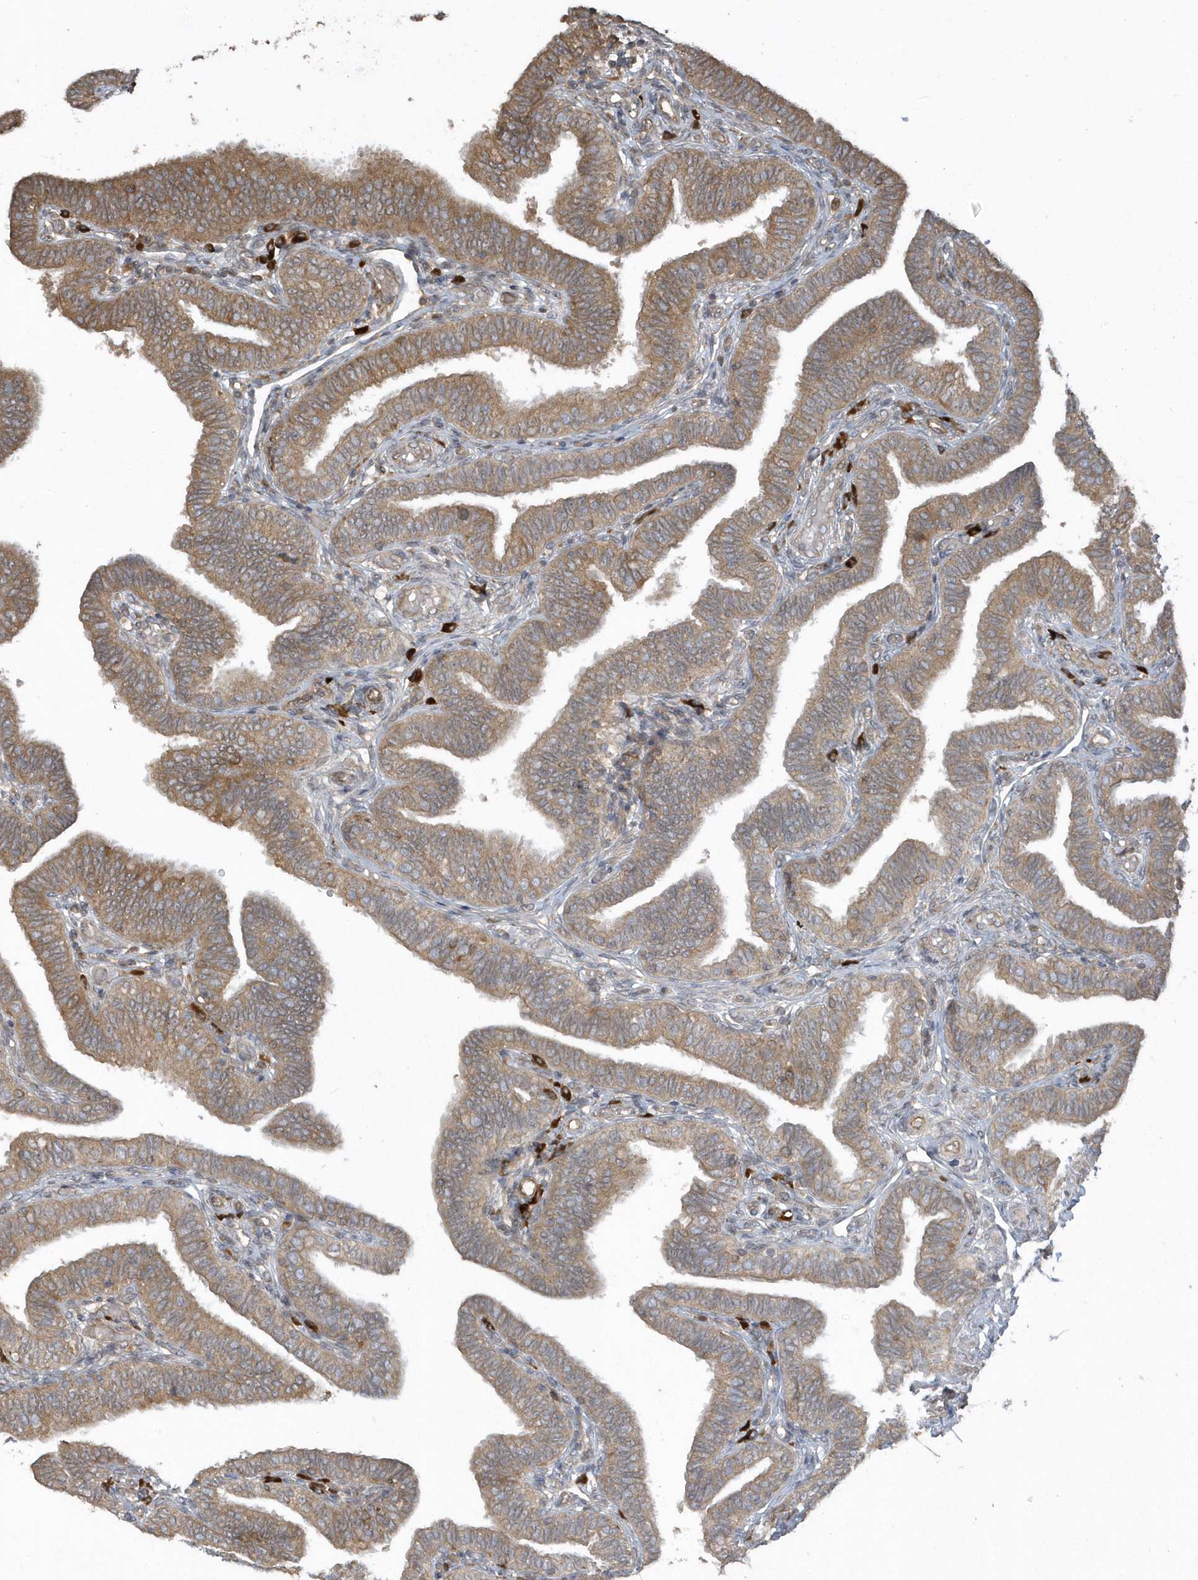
{"staining": {"intensity": "moderate", "quantity": ">75%", "location": "cytoplasmic/membranous"}, "tissue": "fallopian tube", "cell_type": "Glandular cells", "image_type": "normal", "snomed": [{"axis": "morphology", "description": "Normal tissue, NOS"}, {"axis": "topography", "description": "Fallopian tube"}], "caption": "IHC histopathology image of unremarkable human fallopian tube stained for a protein (brown), which exhibits medium levels of moderate cytoplasmic/membranous positivity in approximately >75% of glandular cells.", "gene": "HERPUD1", "patient": {"sex": "female", "age": 39}}